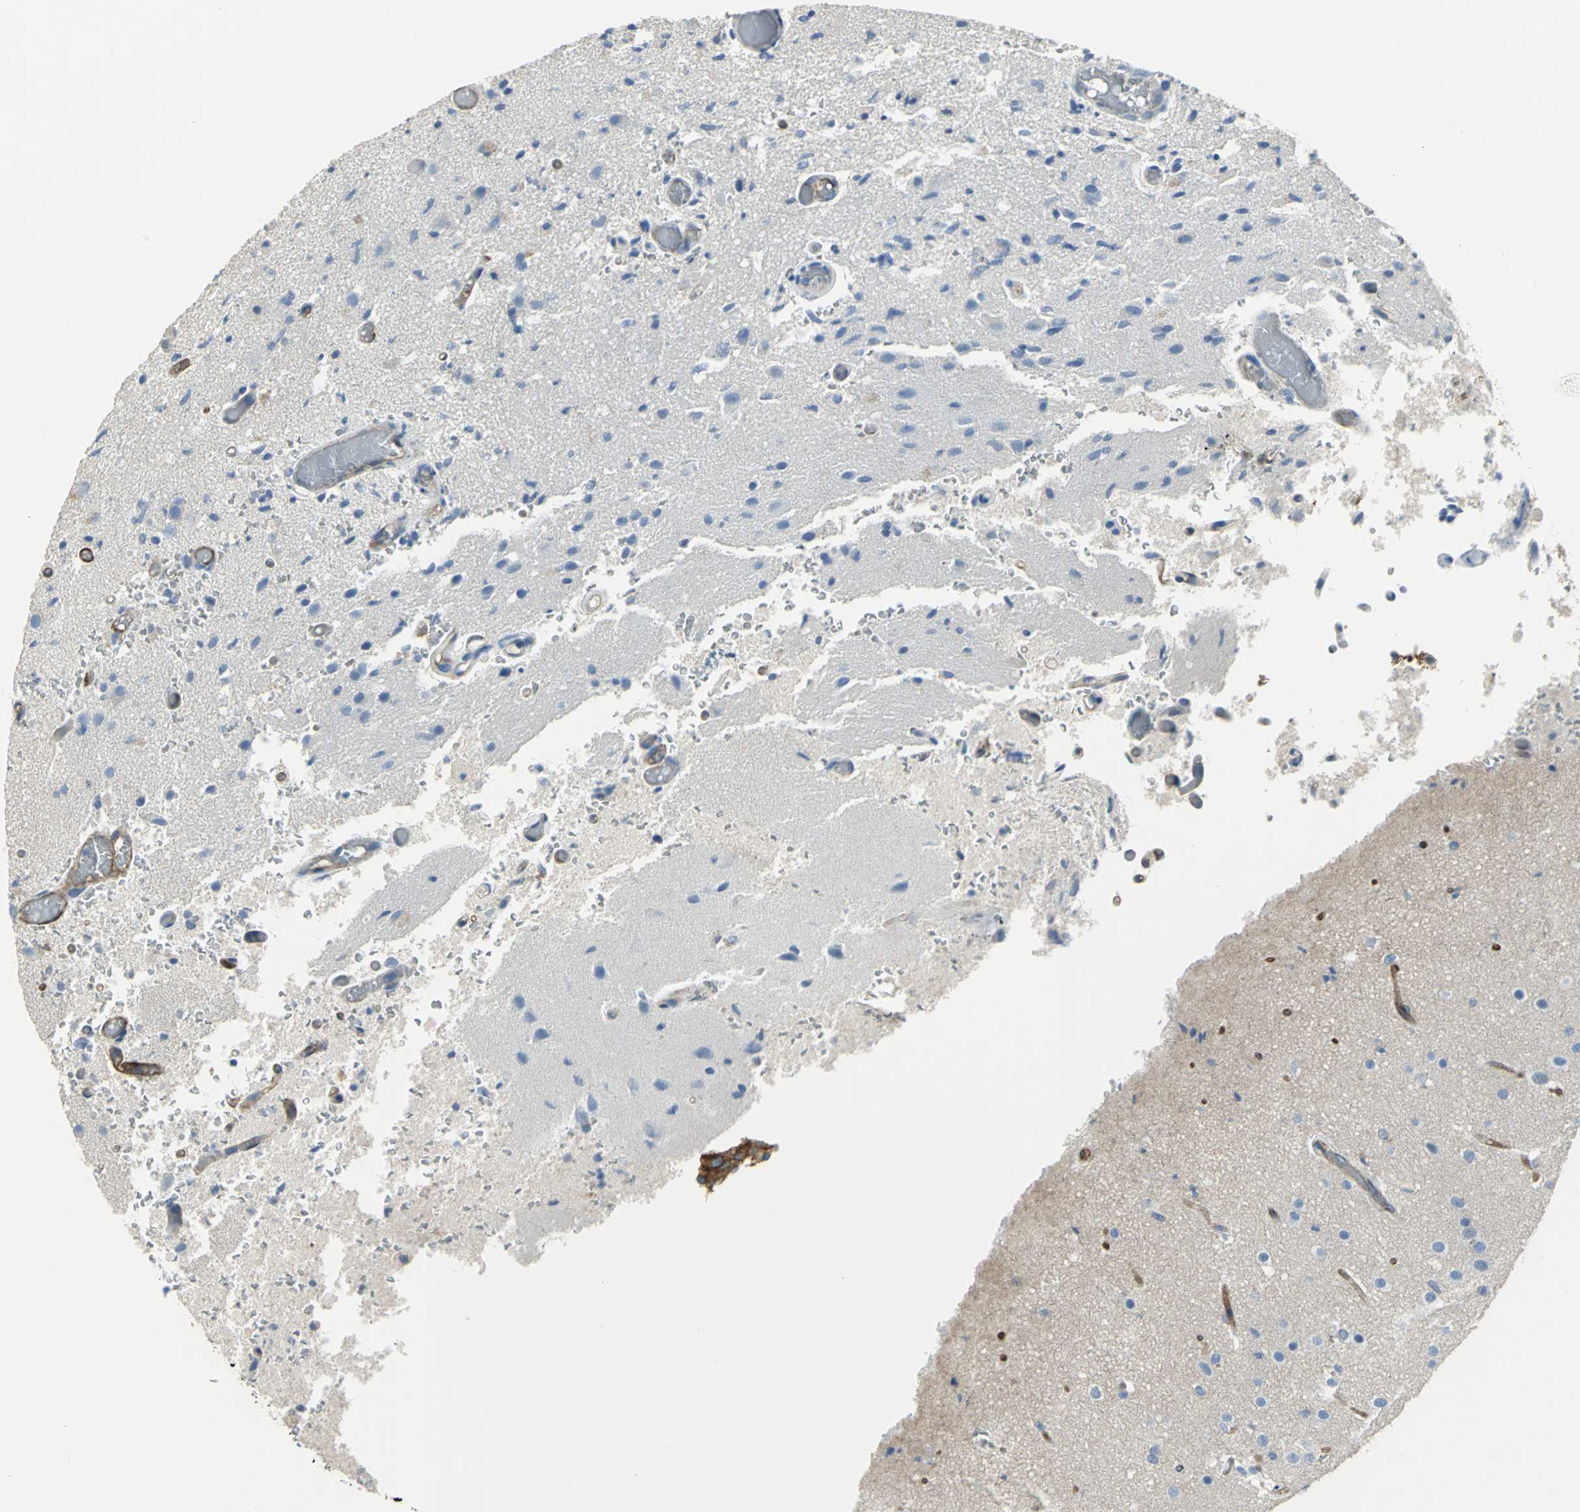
{"staining": {"intensity": "negative", "quantity": "none", "location": "none"}, "tissue": "glioma", "cell_type": "Tumor cells", "image_type": "cancer", "snomed": [{"axis": "morphology", "description": "Normal tissue, NOS"}, {"axis": "morphology", "description": "Glioma, malignant, High grade"}, {"axis": "topography", "description": "Cerebral cortex"}], "caption": "Immunohistochemical staining of glioma reveals no significant positivity in tumor cells.", "gene": "FLNB", "patient": {"sex": "male", "age": 77}}